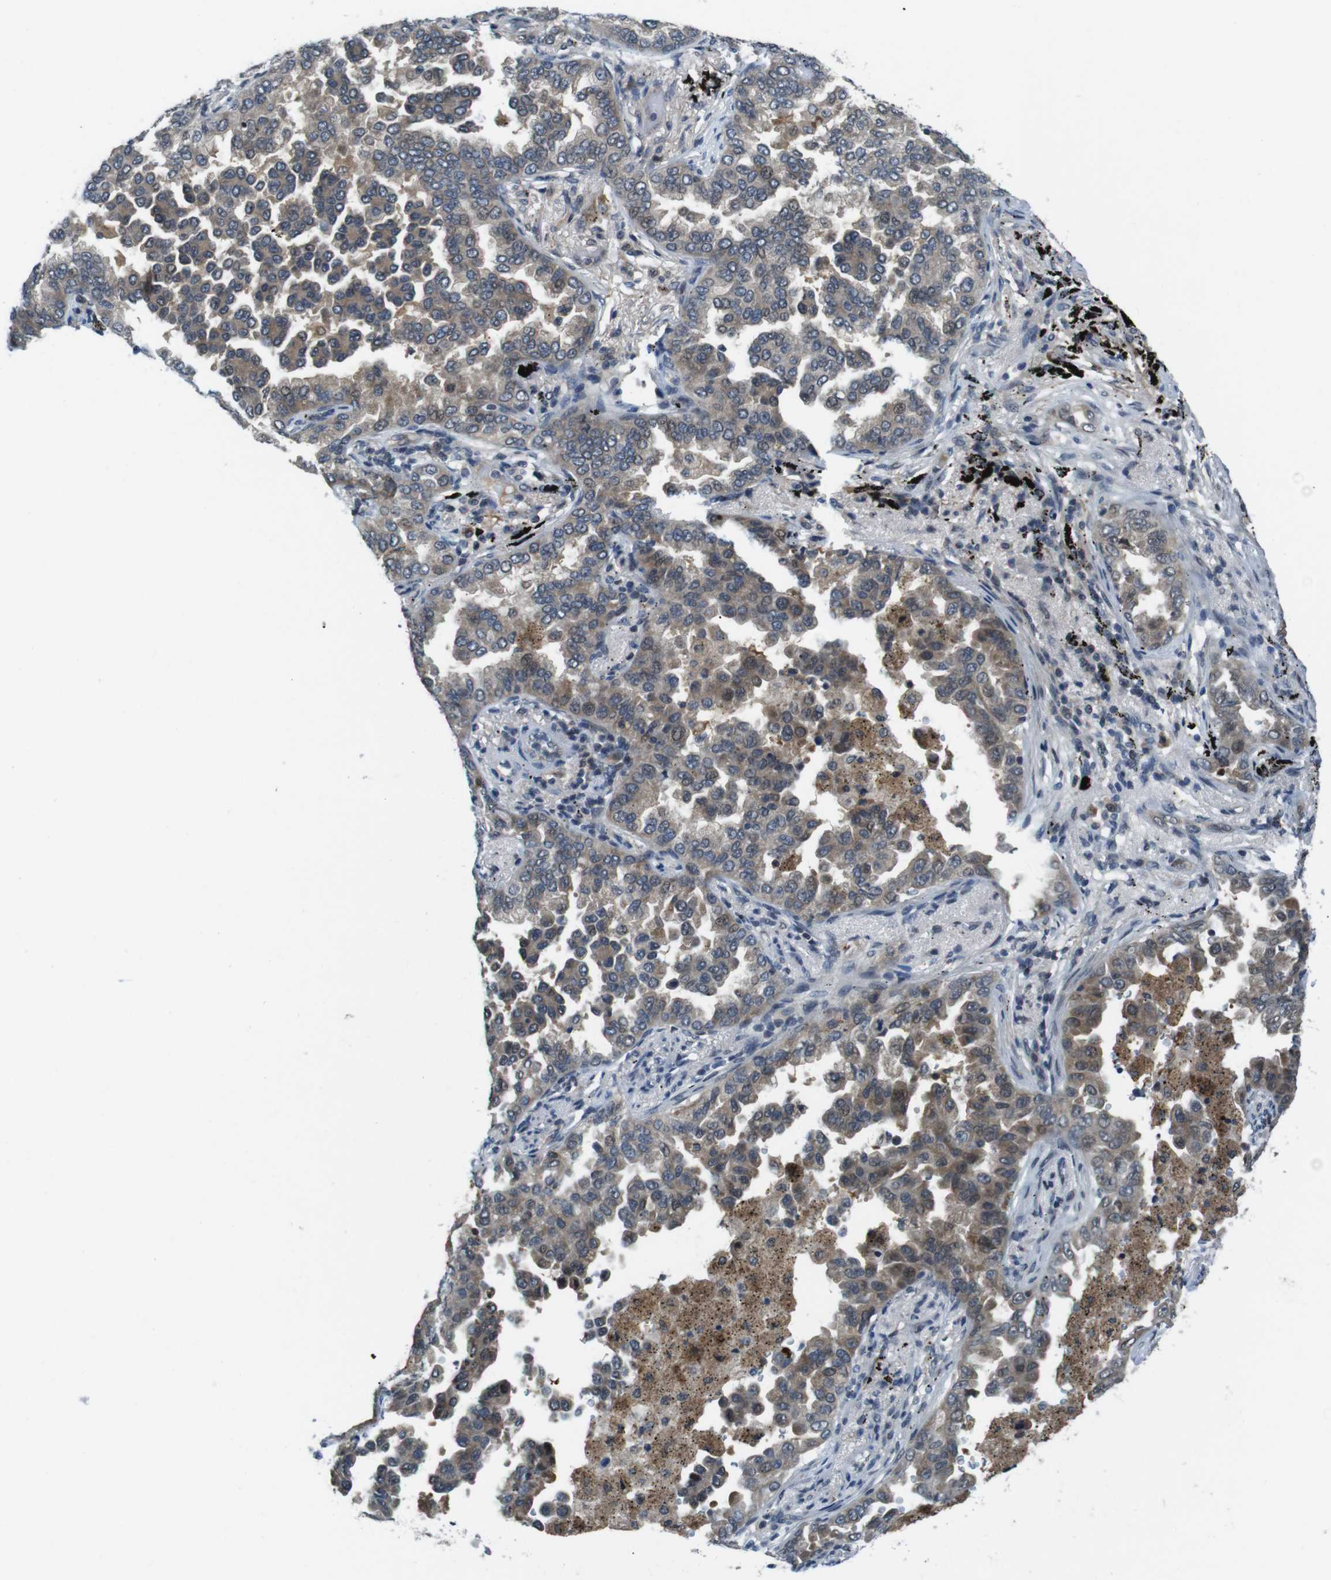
{"staining": {"intensity": "moderate", "quantity": "25%-75%", "location": "cytoplasmic/membranous"}, "tissue": "lung cancer", "cell_type": "Tumor cells", "image_type": "cancer", "snomed": [{"axis": "morphology", "description": "Normal tissue, NOS"}, {"axis": "morphology", "description": "Adenocarcinoma, NOS"}, {"axis": "topography", "description": "Lung"}], "caption": "DAB (3,3'-diaminobenzidine) immunohistochemical staining of adenocarcinoma (lung) displays moderate cytoplasmic/membranous protein expression in approximately 25%-75% of tumor cells.", "gene": "LRP5", "patient": {"sex": "male", "age": 59}}